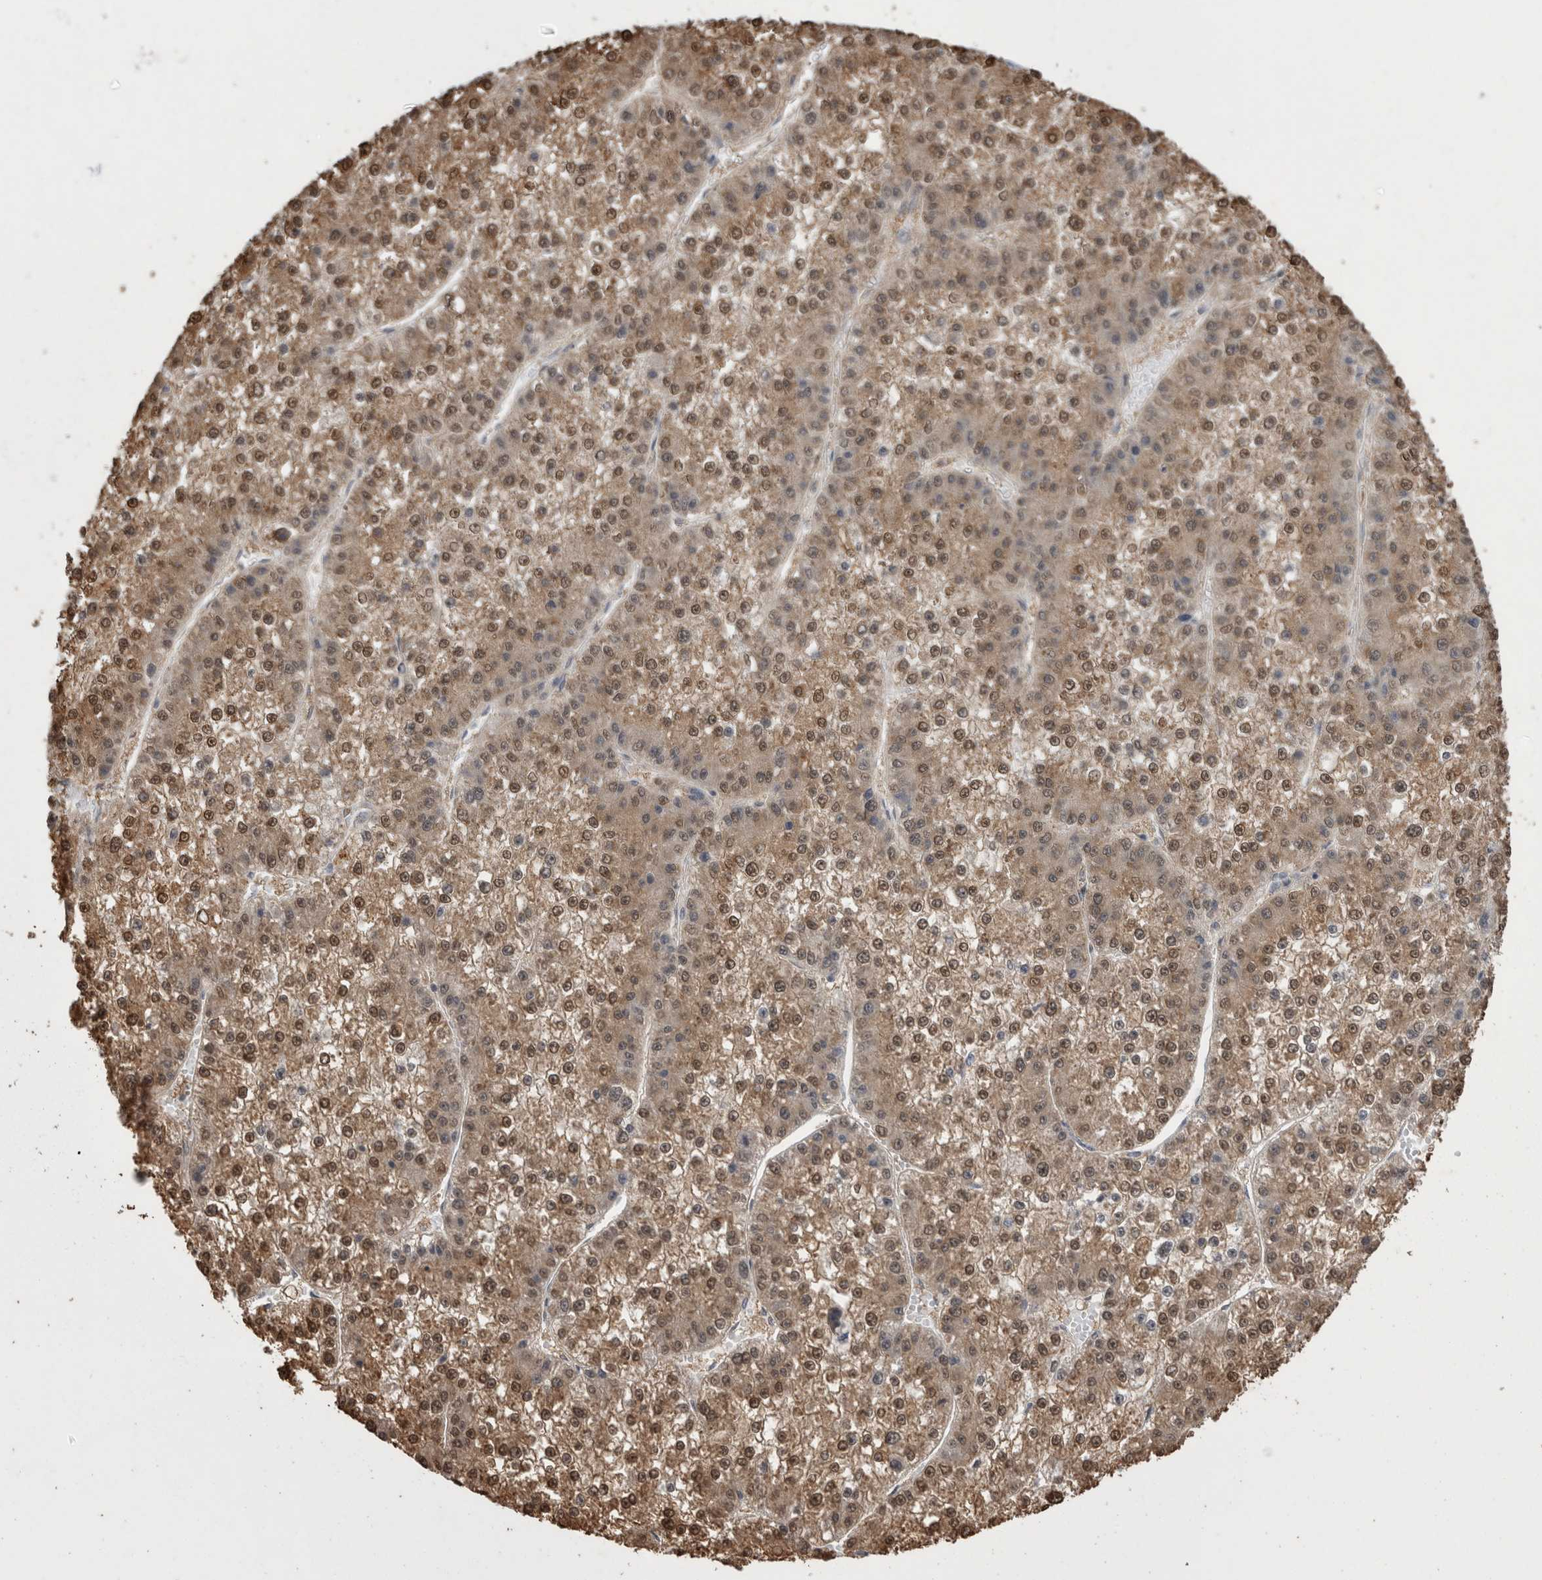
{"staining": {"intensity": "moderate", "quantity": ">75%", "location": "cytoplasmic/membranous,nuclear"}, "tissue": "liver cancer", "cell_type": "Tumor cells", "image_type": "cancer", "snomed": [{"axis": "morphology", "description": "Carcinoma, Hepatocellular, NOS"}, {"axis": "topography", "description": "Liver"}], "caption": "Liver cancer (hepatocellular carcinoma) stained for a protein (brown) displays moderate cytoplasmic/membranous and nuclear positive positivity in approximately >75% of tumor cells.", "gene": "DDX6", "patient": {"sex": "female", "age": 73}}